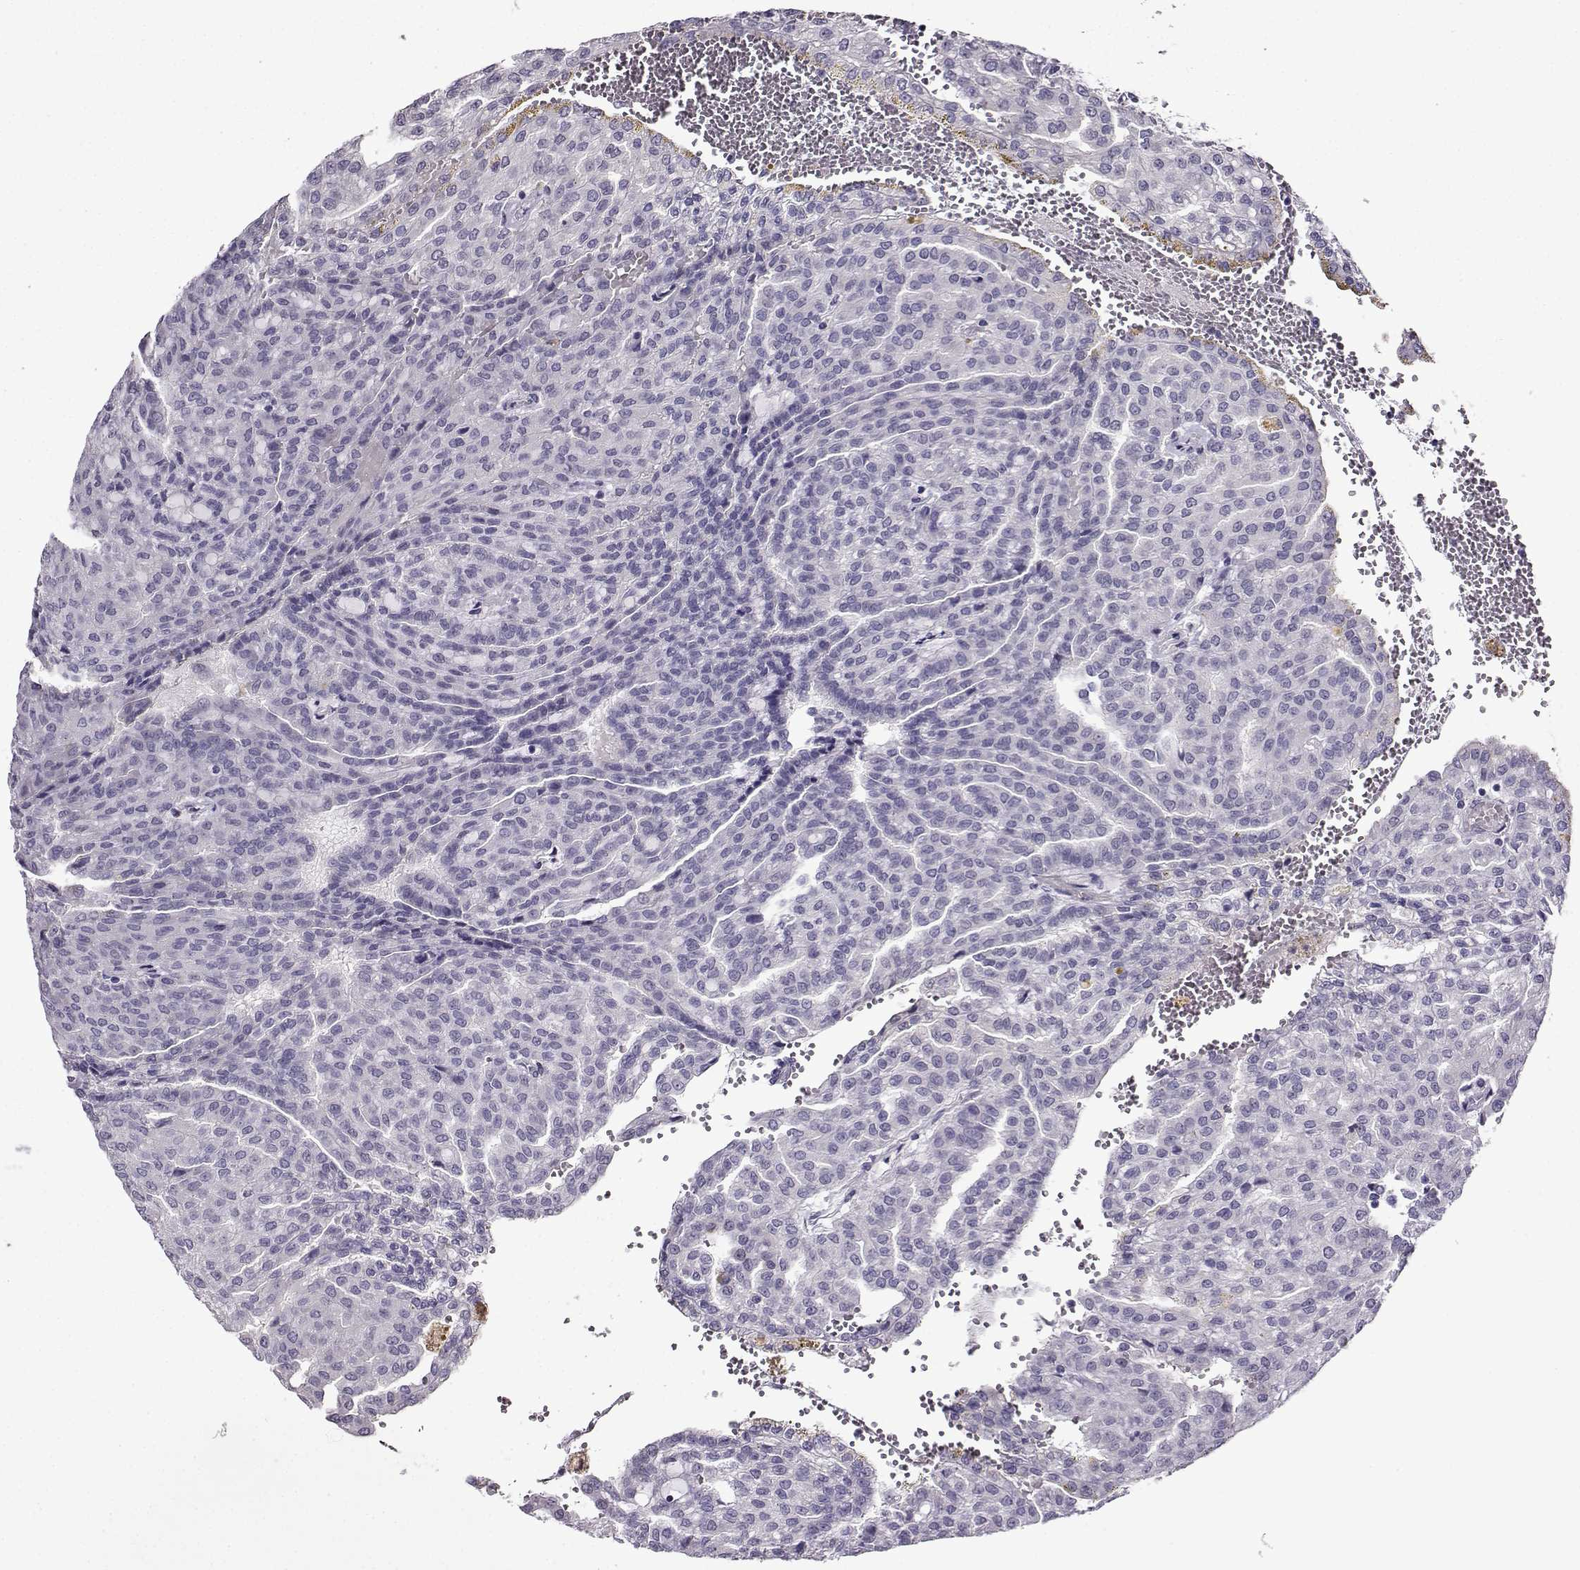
{"staining": {"intensity": "weak", "quantity": "<25%", "location": "cytoplasmic/membranous"}, "tissue": "renal cancer", "cell_type": "Tumor cells", "image_type": "cancer", "snomed": [{"axis": "morphology", "description": "Adenocarcinoma, NOS"}, {"axis": "topography", "description": "Kidney"}], "caption": "There is no significant expression in tumor cells of renal cancer.", "gene": "CRYBB1", "patient": {"sex": "male", "age": 63}}